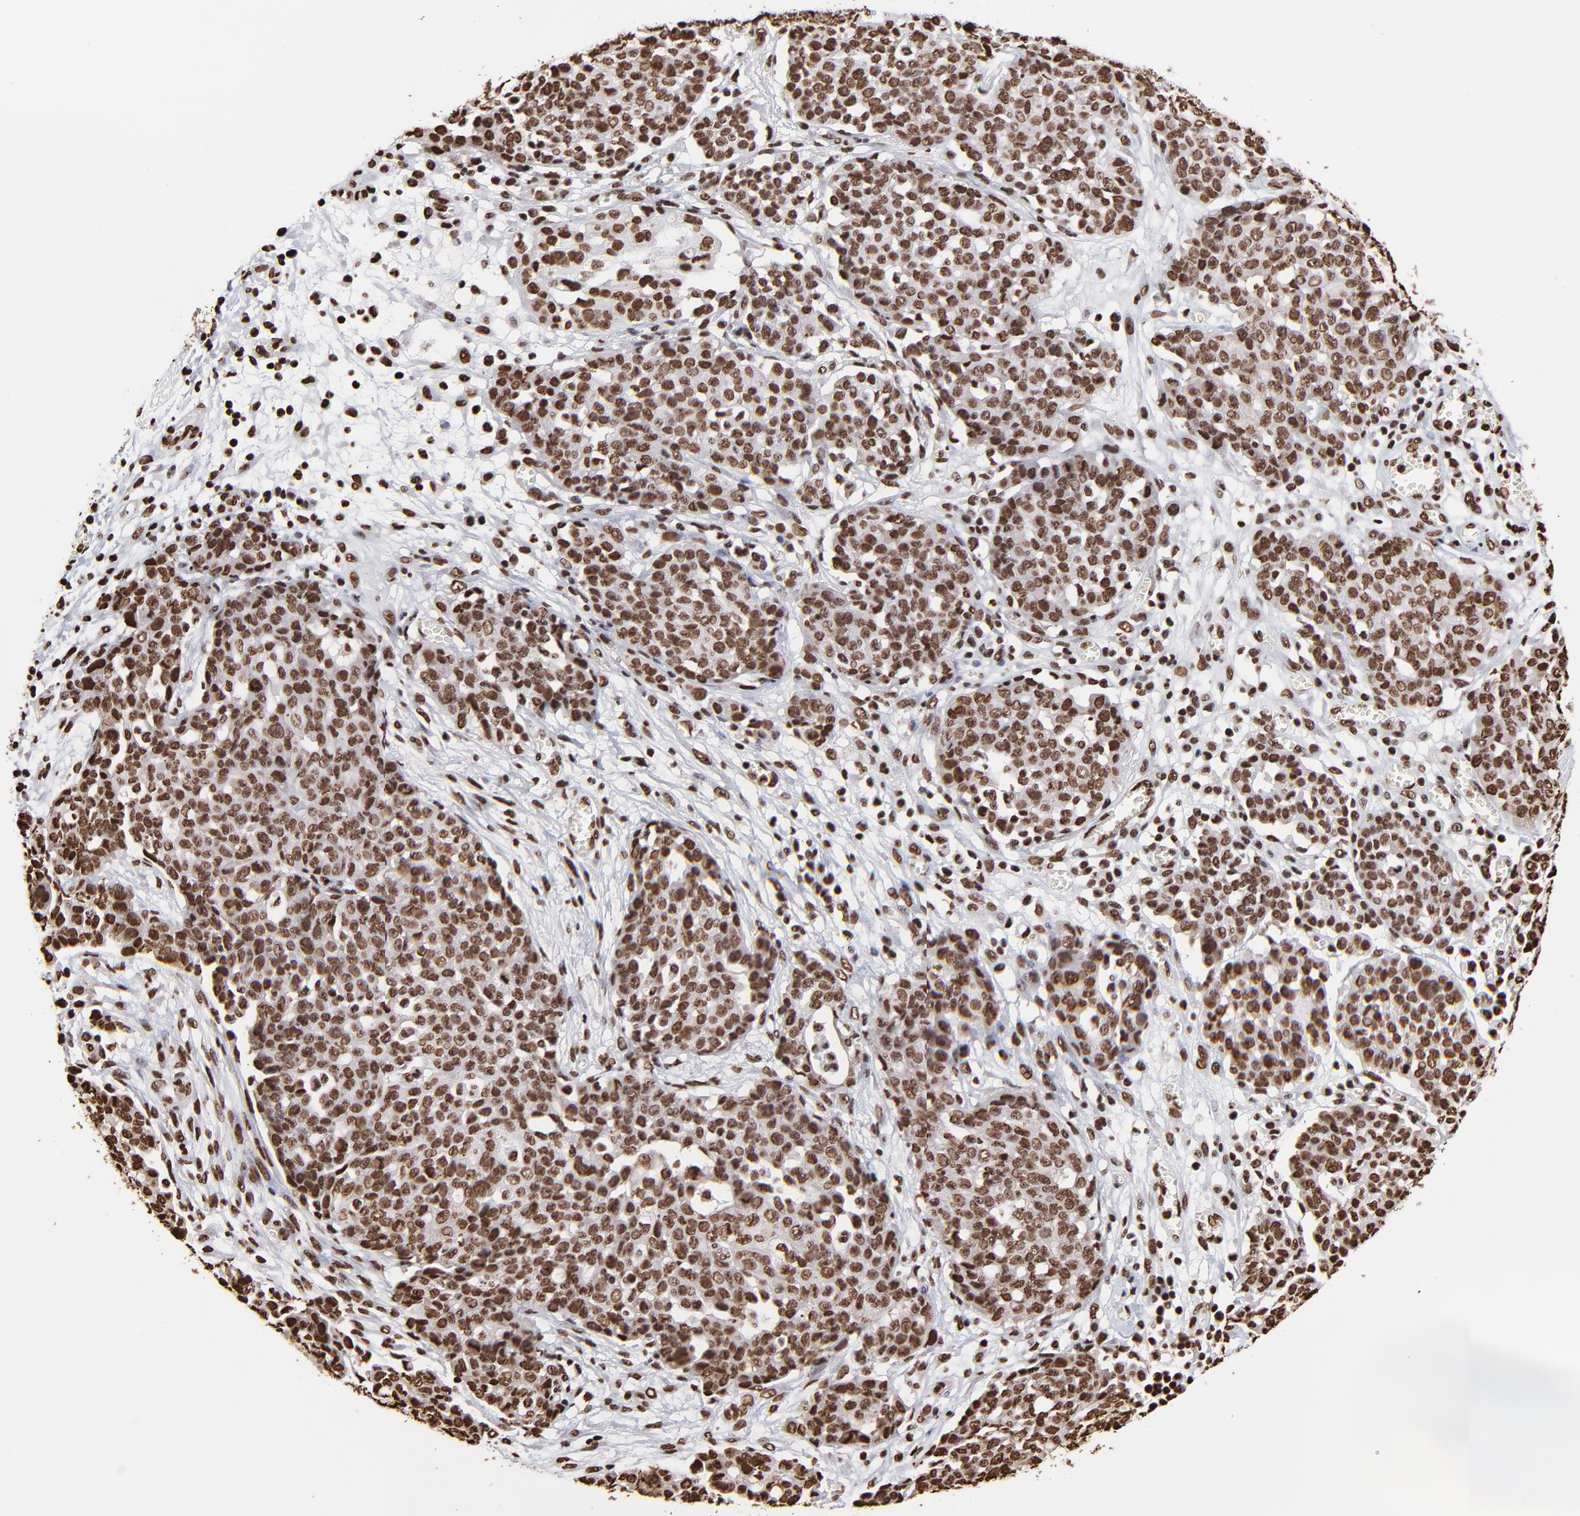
{"staining": {"intensity": "moderate", "quantity": ">75%", "location": "nuclear"}, "tissue": "ovarian cancer", "cell_type": "Tumor cells", "image_type": "cancer", "snomed": [{"axis": "morphology", "description": "Cystadenocarcinoma, serous, NOS"}, {"axis": "topography", "description": "Soft tissue"}, {"axis": "topography", "description": "Ovary"}], "caption": "Brown immunohistochemical staining in ovarian cancer (serous cystadenocarcinoma) exhibits moderate nuclear expression in about >75% of tumor cells. The protein is stained brown, and the nuclei are stained in blue (DAB IHC with brightfield microscopy, high magnification).", "gene": "ZNF544", "patient": {"sex": "female", "age": 57}}